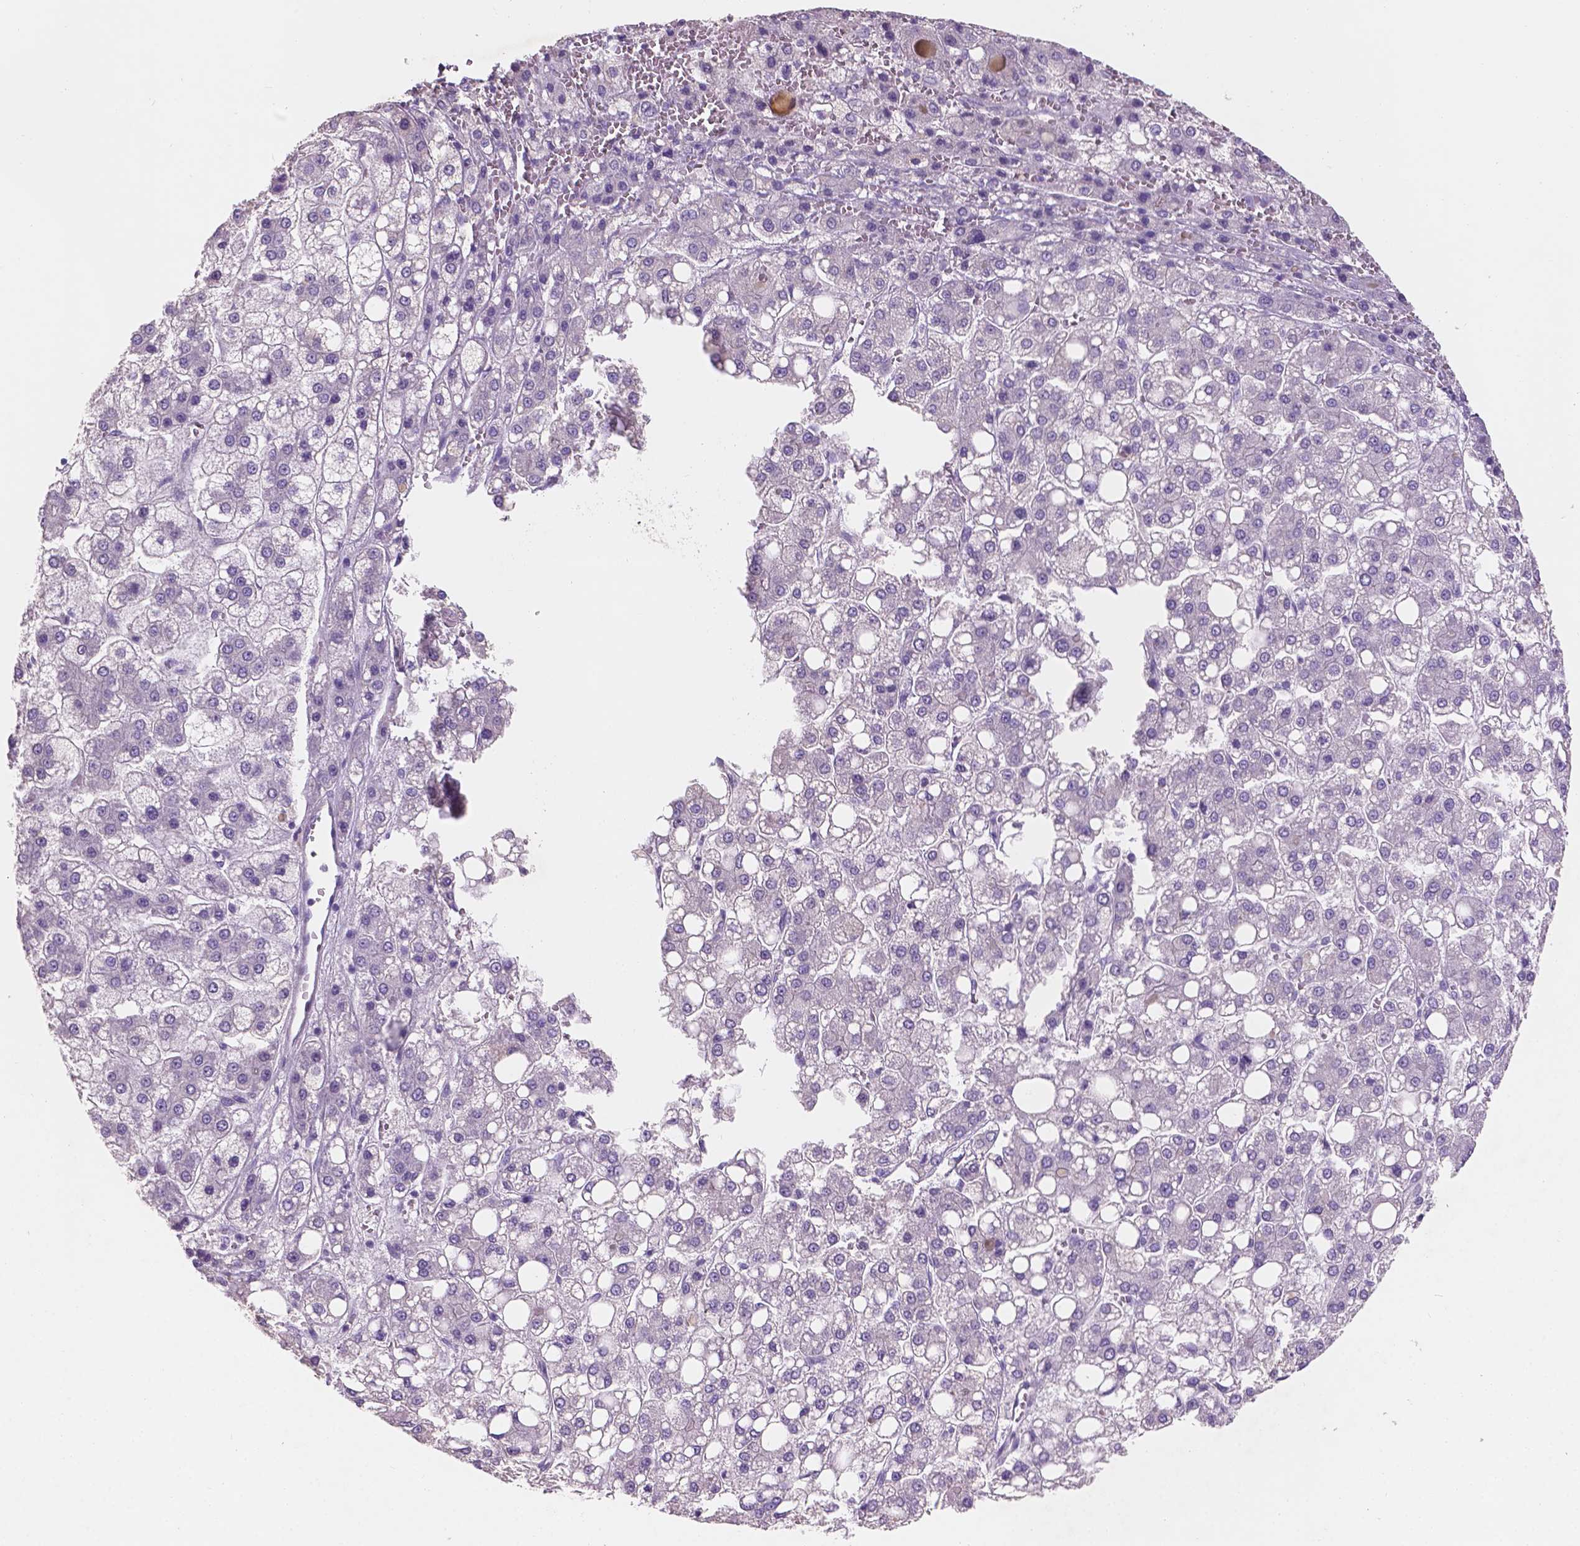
{"staining": {"intensity": "negative", "quantity": "none", "location": "none"}, "tissue": "liver cancer", "cell_type": "Tumor cells", "image_type": "cancer", "snomed": [{"axis": "morphology", "description": "Carcinoma, Hepatocellular, NOS"}, {"axis": "topography", "description": "Liver"}], "caption": "This photomicrograph is of liver cancer stained with IHC to label a protein in brown with the nuclei are counter-stained blue. There is no expression in tumor cells.", "gene": "SBSN", "patient": {"sex": "male", "age": 73}}